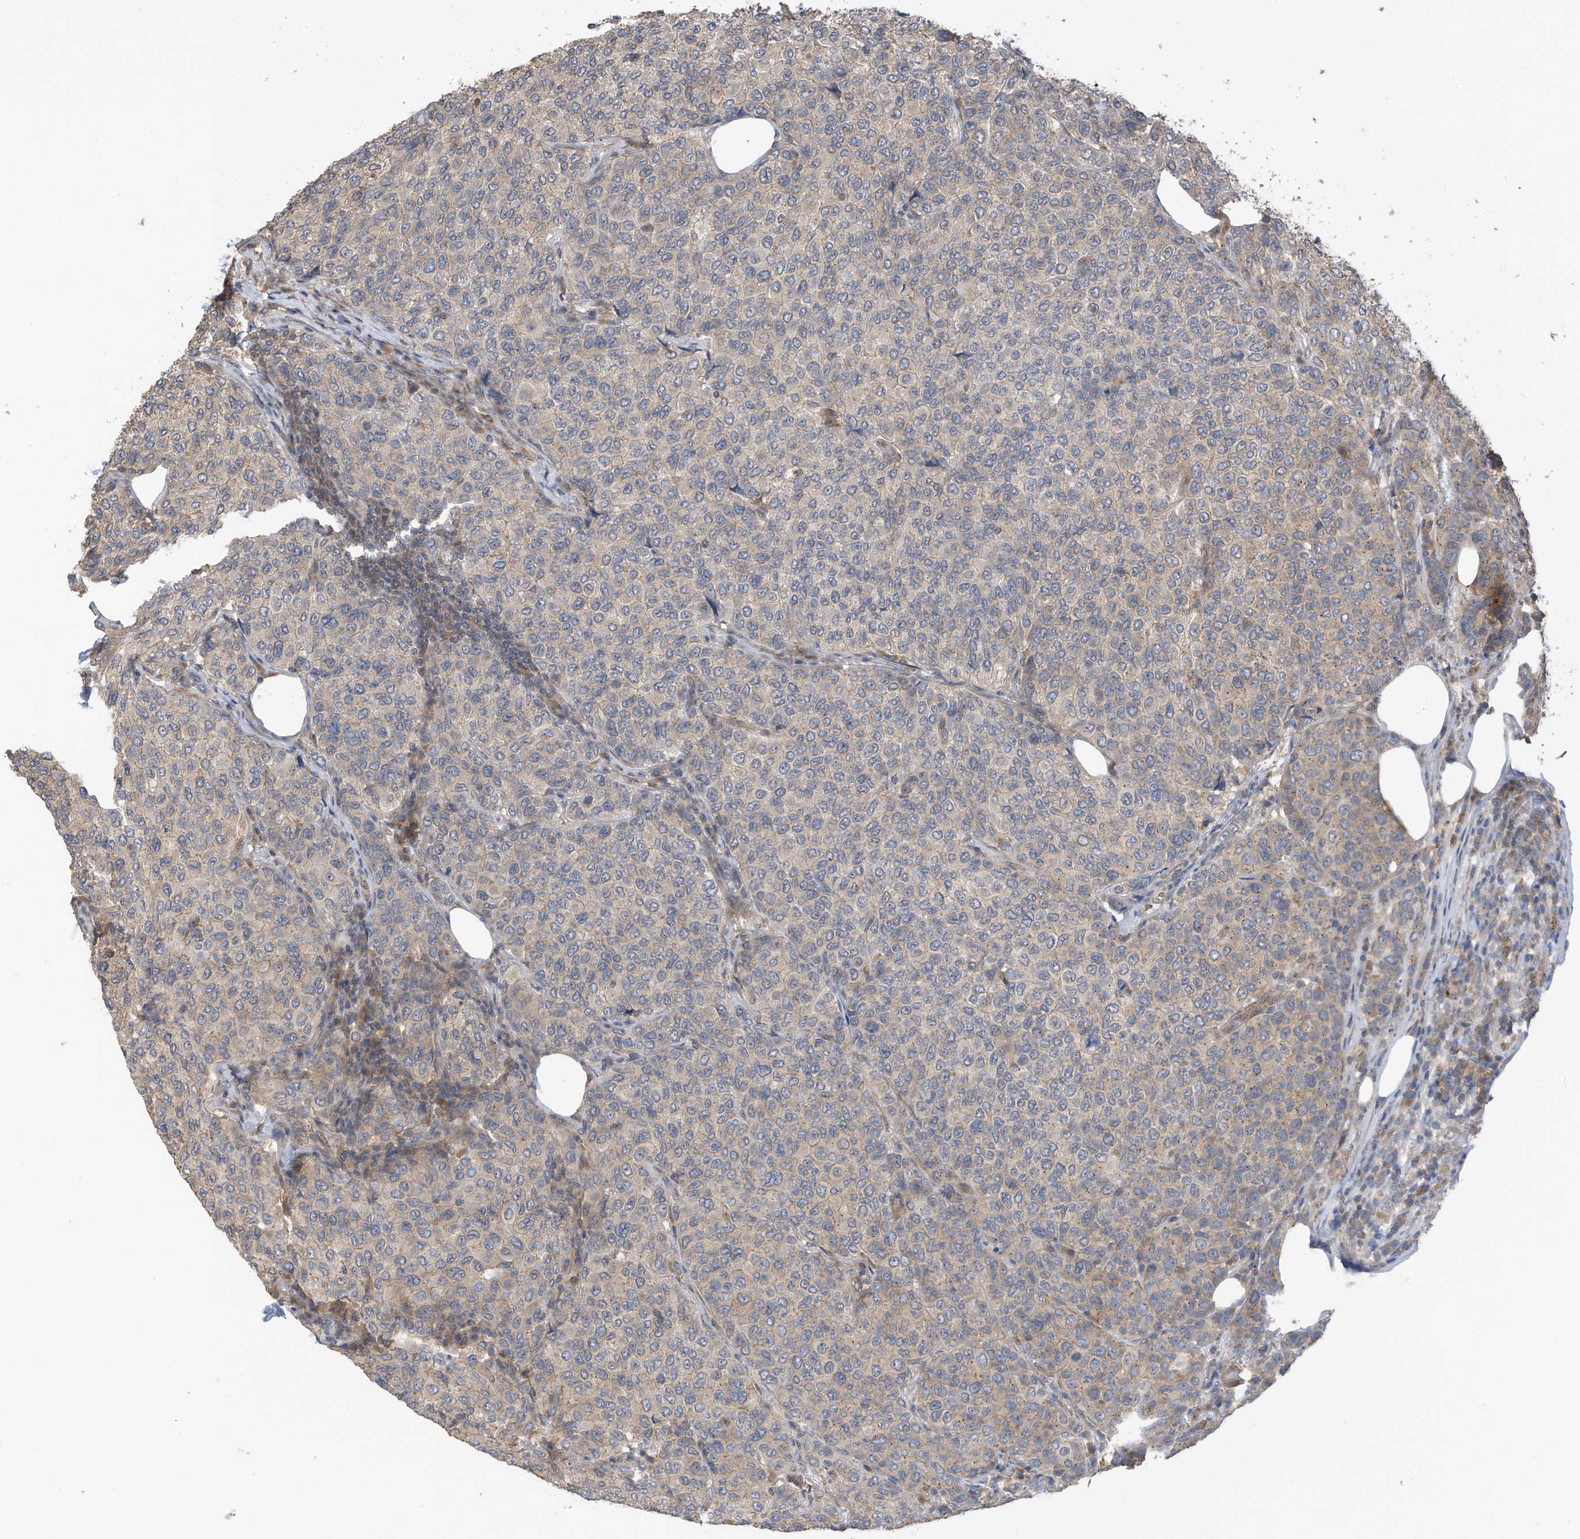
{"staining": {"intensity": "weak", "quantity": "25%-75%", "location": "cytoplasmic/membranous"}, "tissue": "breast cancer", "cell_type": "Tumor cells", "image_type": "cancer", "snomed": [{"axis": "morphology", "description": "Duct carcinoma"}, {"axis": "topography", "description": "Breast"}], "caption": "The histopathology image displays staining of breast cancer (intraductal carcinoma), revealing weak cytoplasmic/membranous protein positivity (brown color) within tumor cells.", "gene": "REC8", "patient": {"sex": "female", "age": 55}}